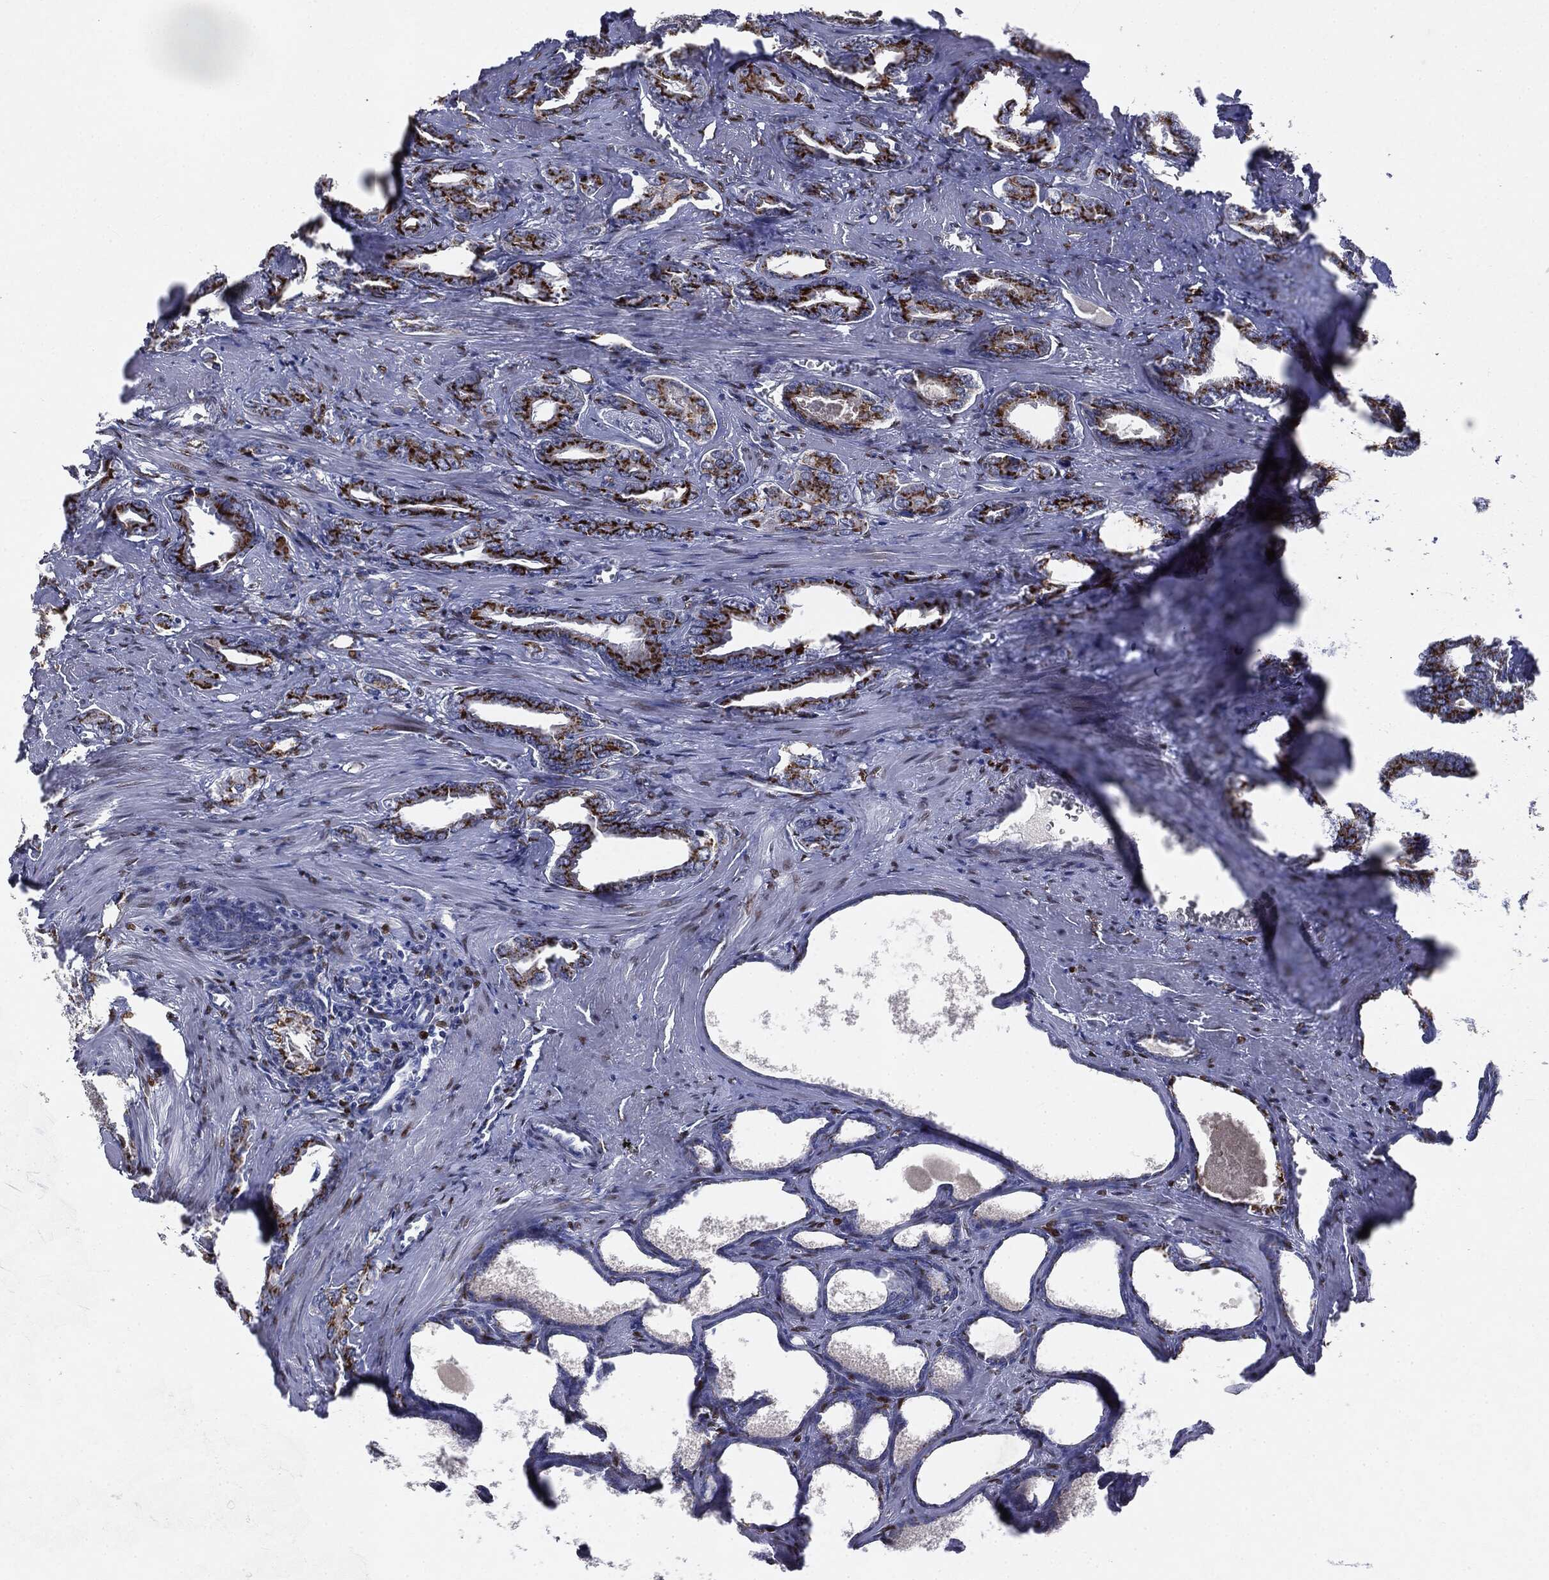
{"staining": {"intensity": "strong", "quantity": ">75%", "location": "cytoplasmic/membranous"}, "tissue": "prostate cancer", "cell_type": "Tumor cells", "image_type": "cancer", "snomed": [{"axis": "morphology", "description": "Adenocarcinoma, NOS"}, {"axis": "topography", "description": "Prostate"}], "caption": "Brown immunohistochemical staining in human prostate cancer shows strong cytoplasmic/membranous staining in approximately >75% of tumor cells.", "gene": "CASD1", "patient": {"sex": "male", "age": 66}}